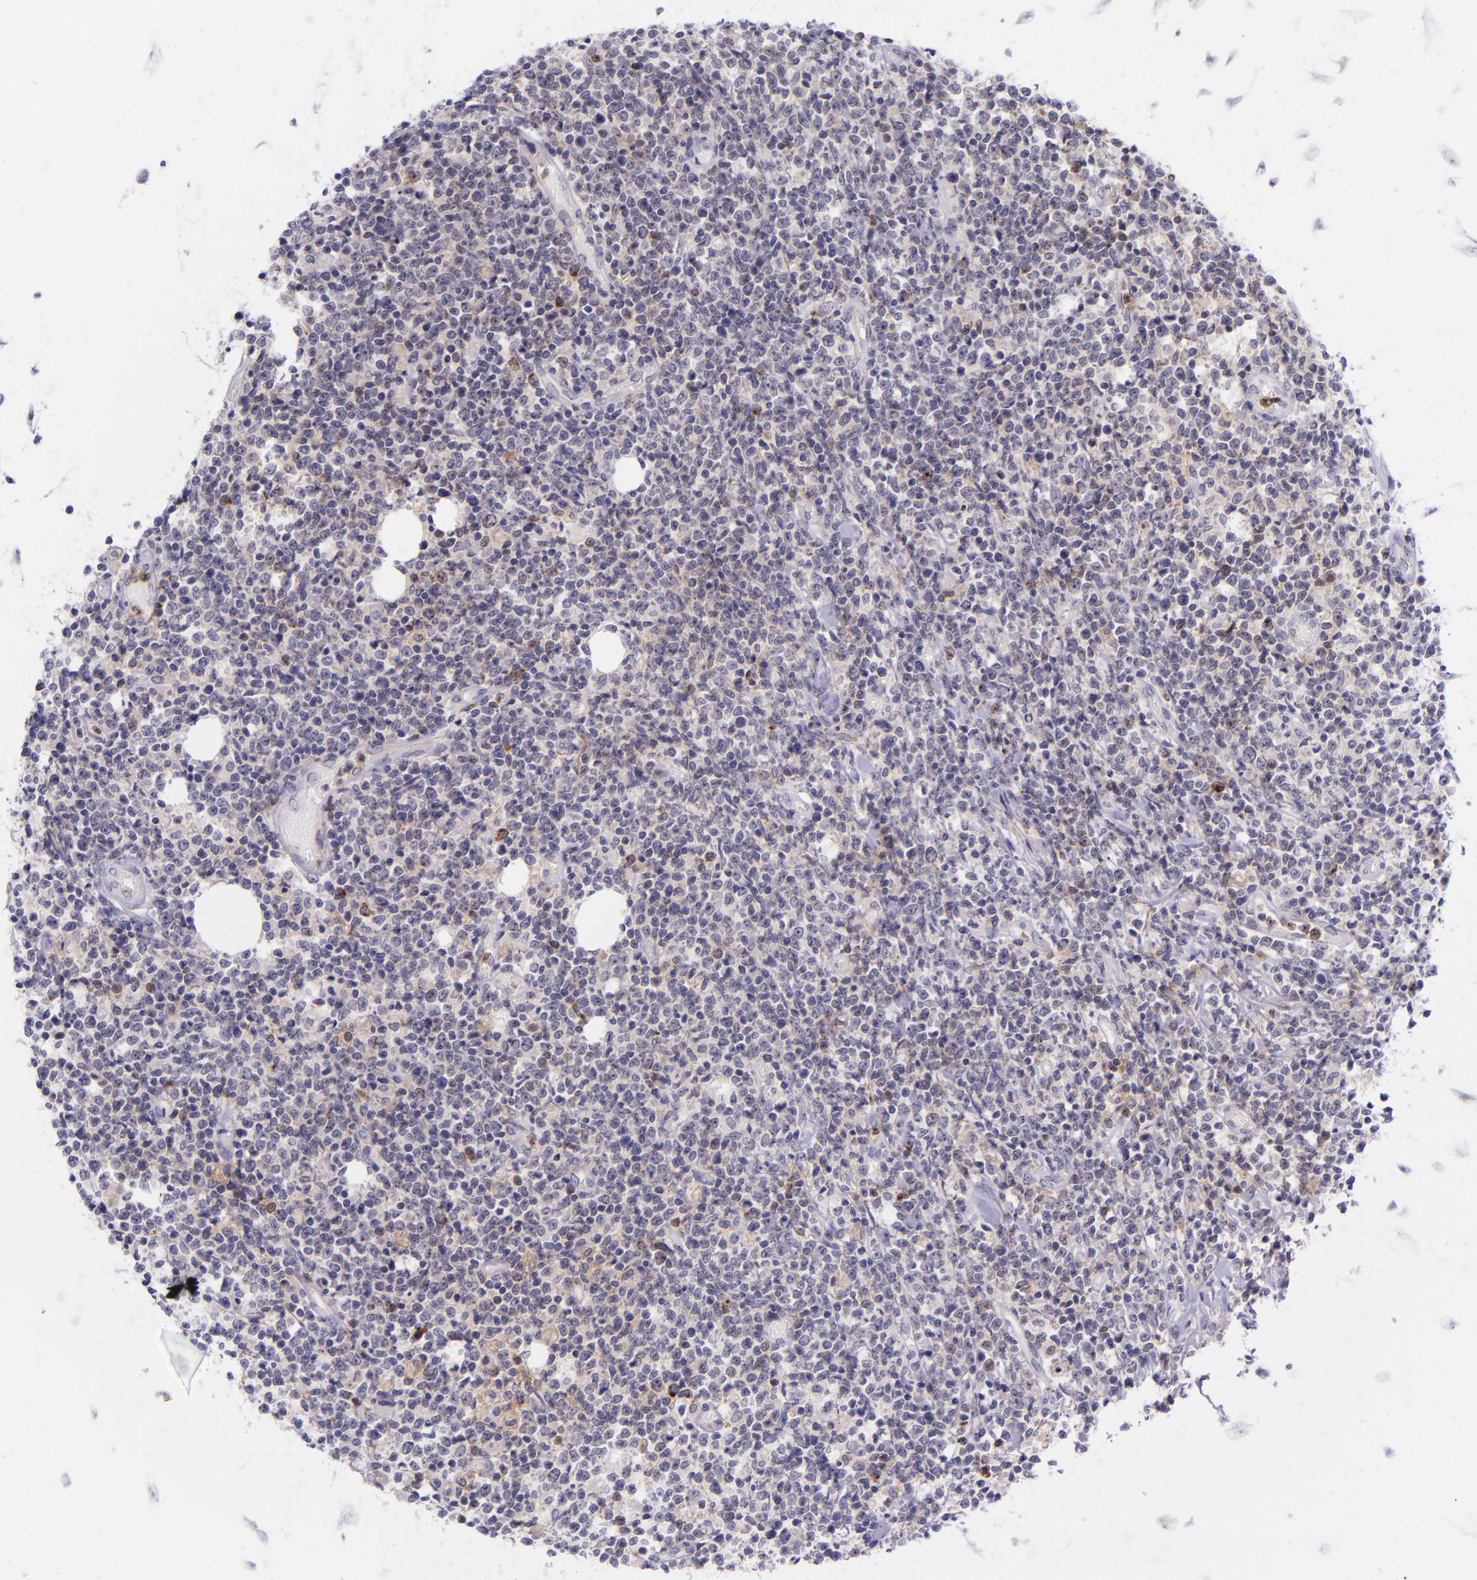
{"staining": {"intensity": "negative", "quantity": "none", "location": "none"}, "tissue": "lymphoma", "cell_type": "Tumor cells", "image_type": "cancer", "snomed": [{"axis": "morphology", "description": "Malignant lymphoma, non-Hodgkin's type, High grade"}, {"axis": "topography", "description": "Colon"}], "caption": "DAB (3,3'-diaminobenzidine) immunohistochemical staining of high-grade malignant lymphoma, non-Hodgkin's type demonstrates no significant positivity in tumor cells. The staining was performed using DAB (3,3'-diaminobenzidine) to visualize the protein expression in brown, while the nuclei were stained in blue with hematoxylin (Magnification: 20x).", "gene": "SELL", "patient": {"sex": "male", "age": 82}}